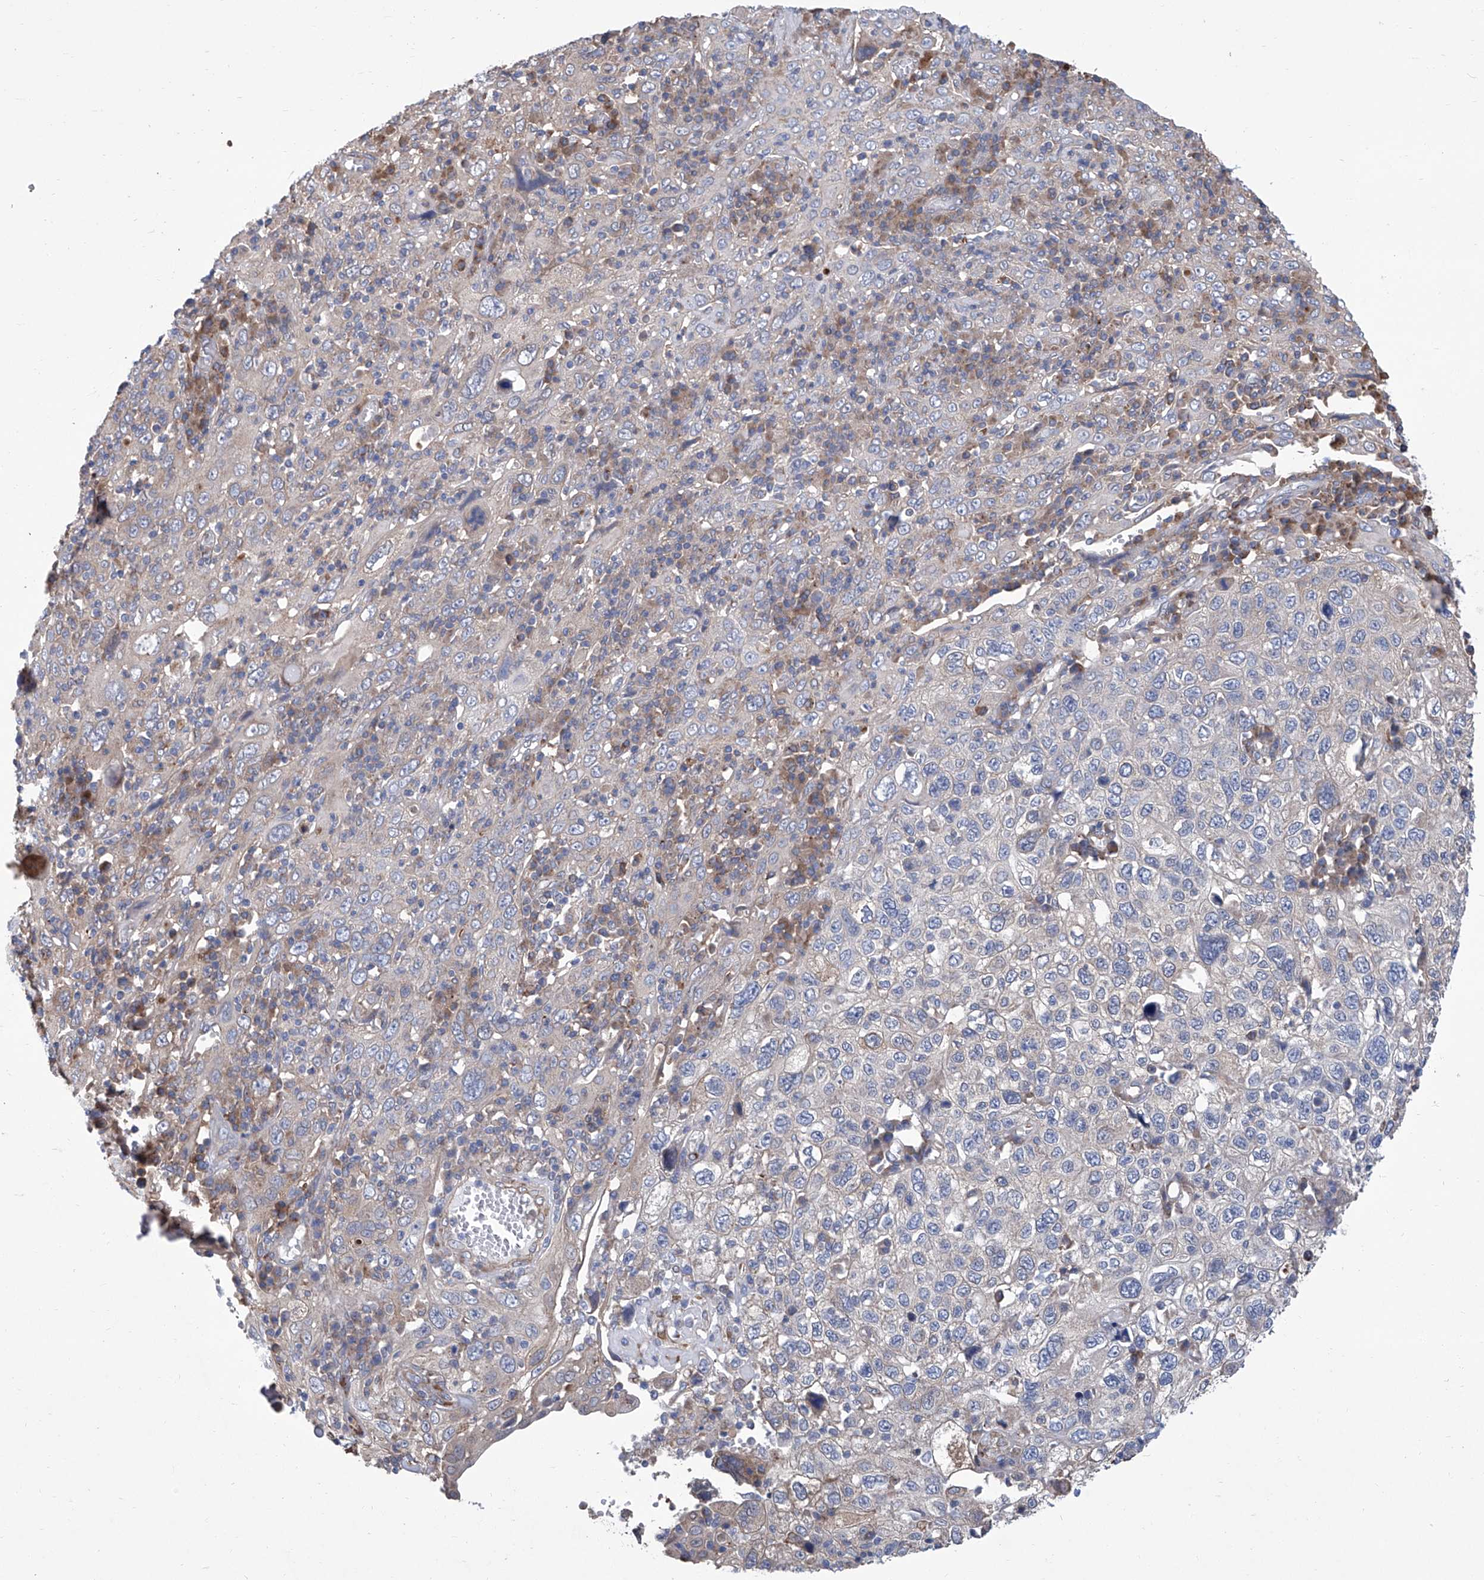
{"staining": {"intensity": "negative", "quantity": "none", "location": "none"}, "tissue": "cervical cancer", "cell_type": "Tumor cells", "image_type": "cancer", "snomed": [{"axis": "morphology", "description": "Squamous cell carcinoma, NOS"}, {"axis": "topography", "description": "Cervix"}], "caption": "Protein analysis of squamous cell carcinoma (cervical) displays no significant expression in tumor cells.", "gene": "SMS", "patient": {"sex": "female", "age": 46}}